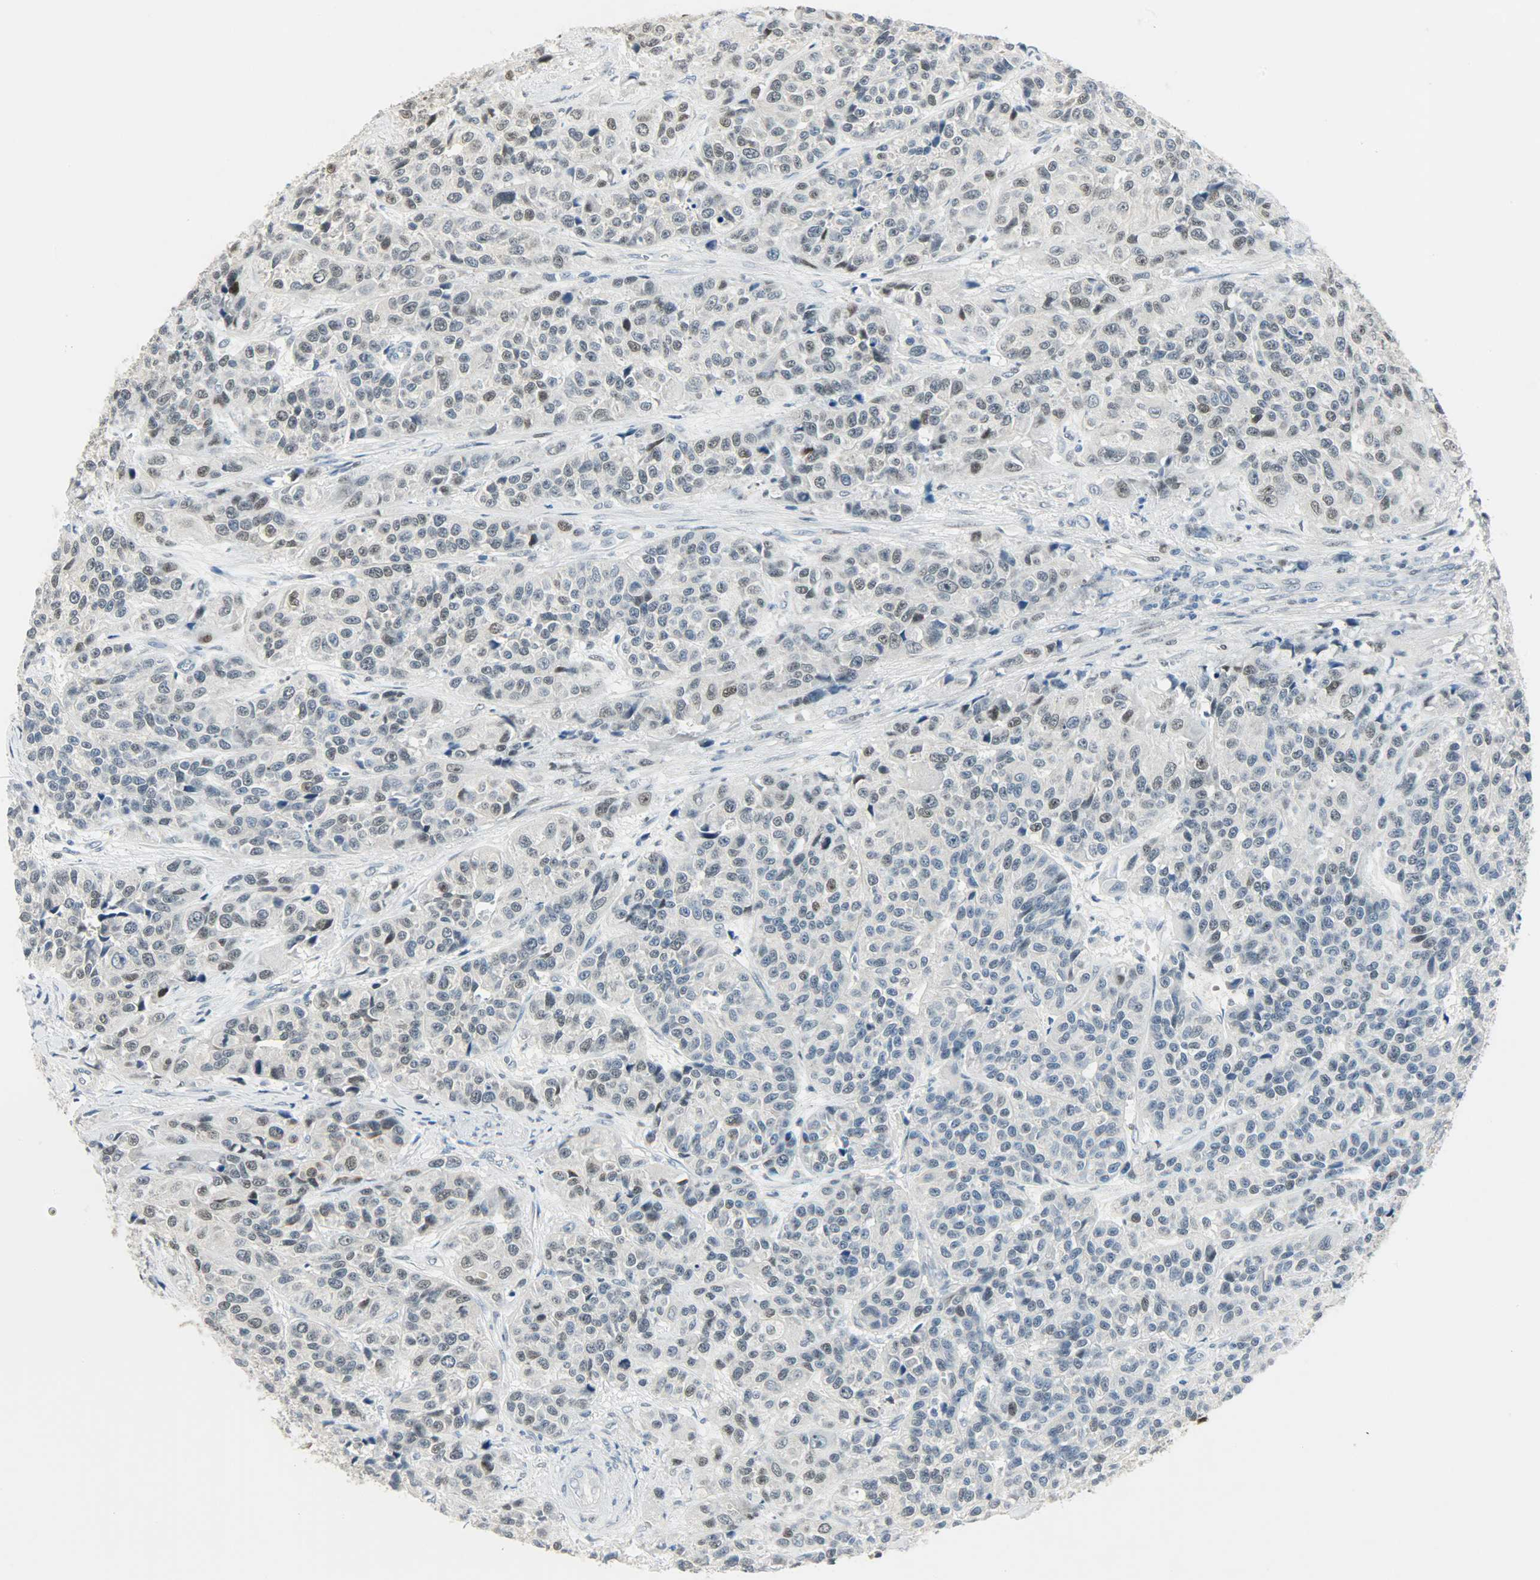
{"staining": {"intensity": "moderate", "quantity": "25%-75%", "location": "nuclear"}, "tissue": "urothelial cancer", "cell_type": "Tumor cells", "image_type": "cancer", "snomed": [{"axis": "morphology", "description": "Urothelial carcinoma, High grade"}, {"axis": "topography", "description": "Urinary bladder"}], "caption": "The micrograph shows immunohistochemical staining of urothelial cancer. There is moderate nuclear positivity is seen in about 25%-75% of tumor cells.", "gene": "PPARG", "patient": {"sex": "female", "age": 81}}